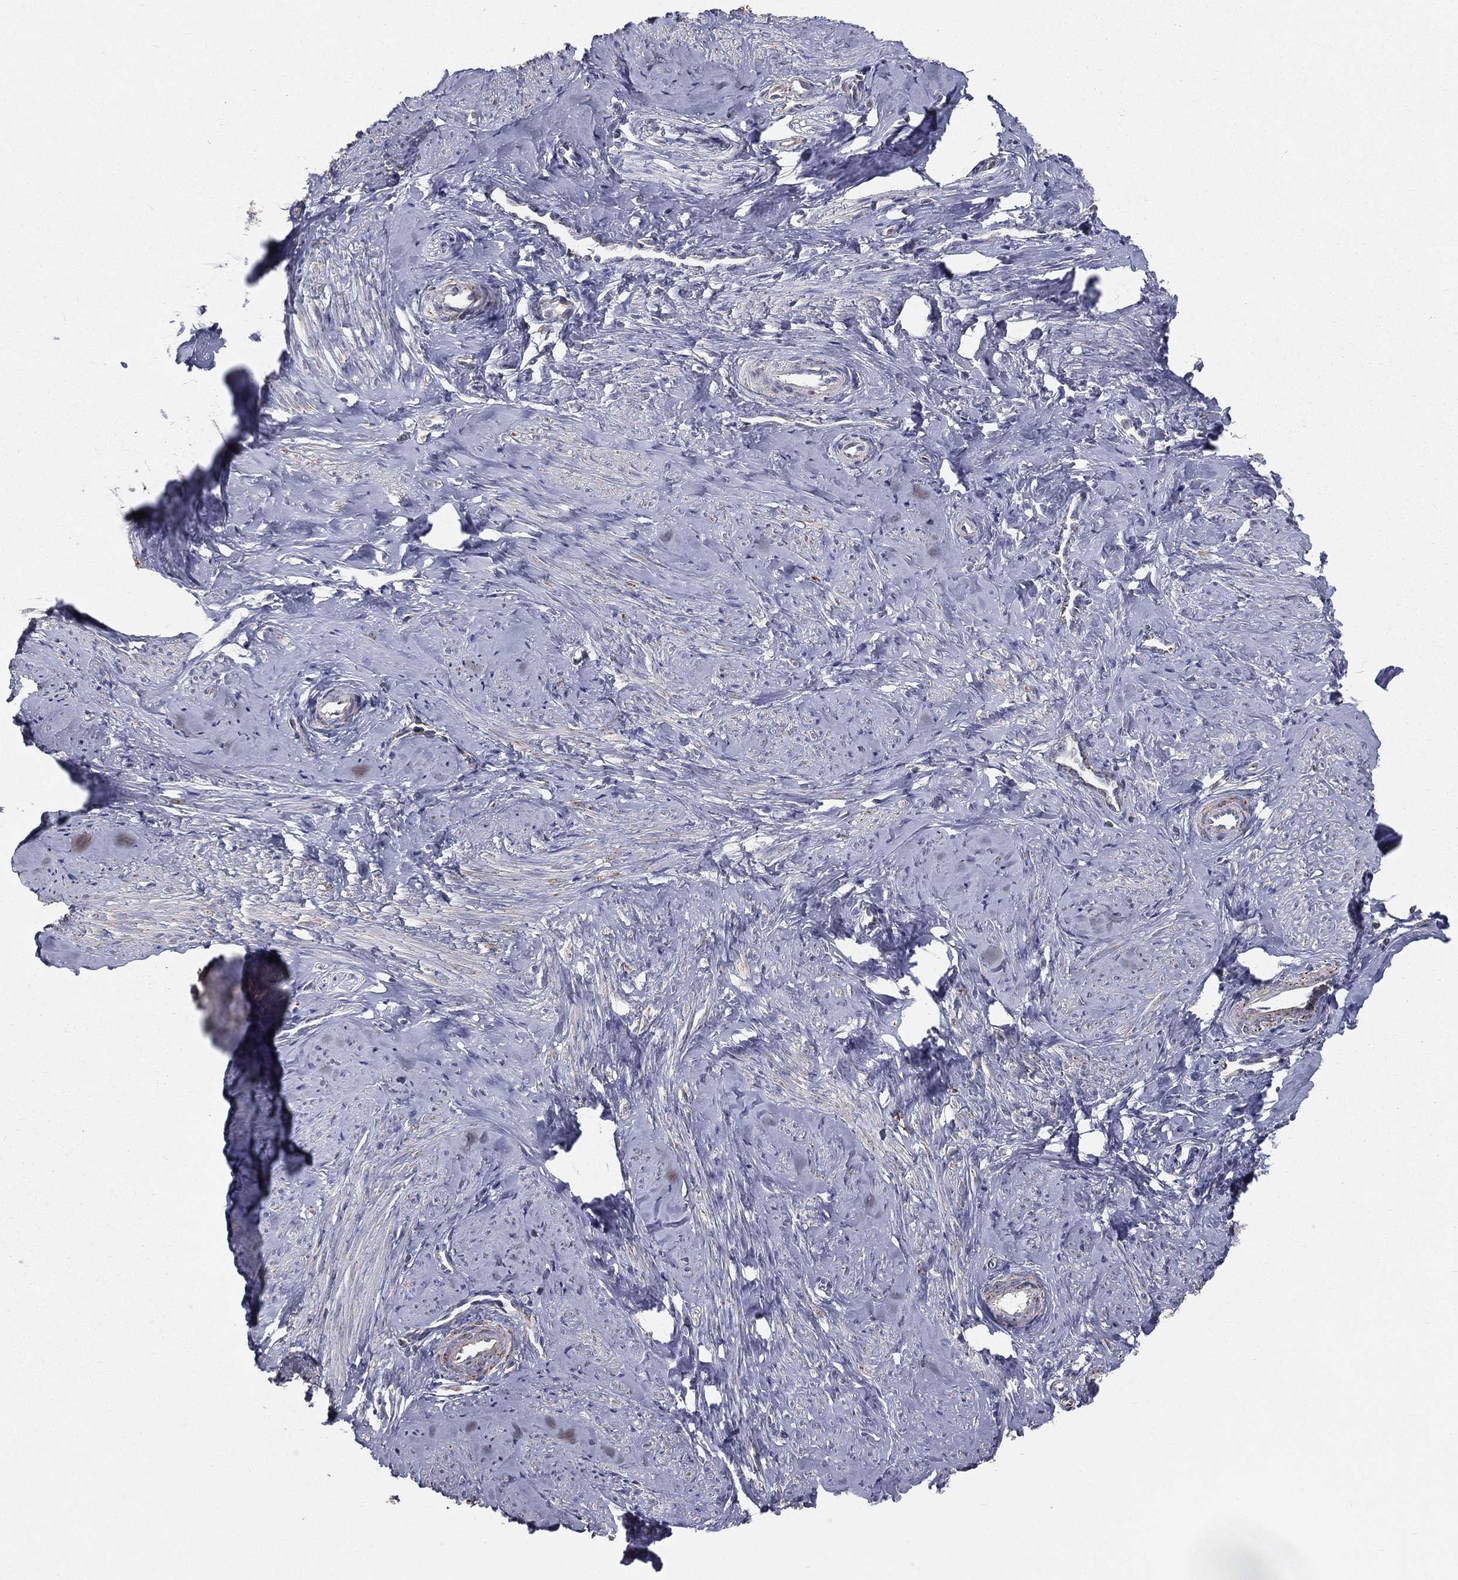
{"staining": {"intensity": "negative", "quantity": "none", "location": "none"}, "tissue": "smooth muscle", "cell_type": "Smooth muscle cells", "image_type": "normal", "snomed": [{"axis": "morphology", "description": "Normal tissue, NOS"}, {"axis": "topography", "description": "Smooth muscle"}], "caption": "A photomicrograph of human smooth muscle is negative for staining in smooth muscle cells. (Immunohistochemistry (ihc), brightfield microscopy, high magnification).", "gene": "HADH", "patient": {"sex": "female", "age": 48}}